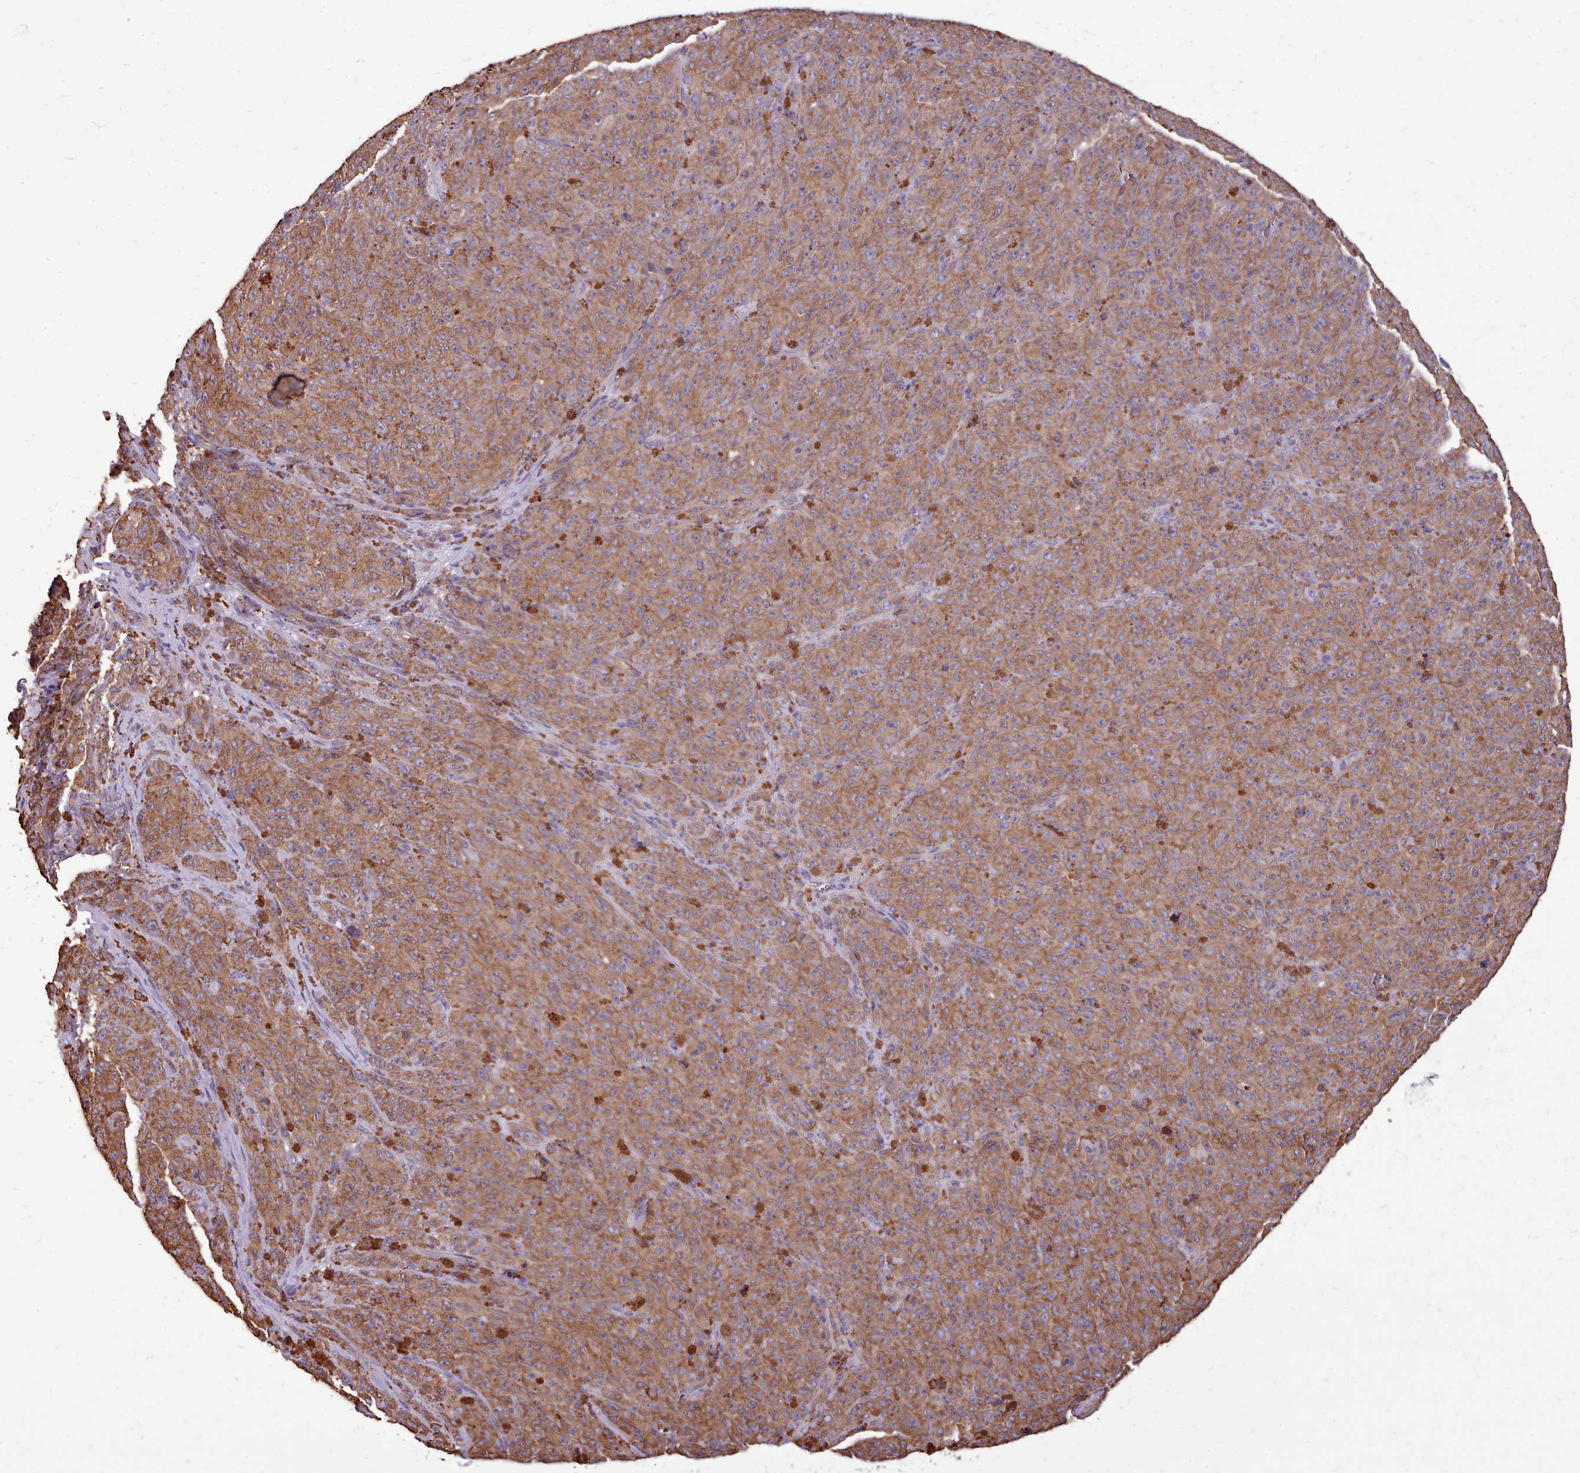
{"staining": {"intensity": "moderate", "quantity": ">75%", "location": "cytoplasmic/membranous"}, "tissue": "melanoma", "cell_type": "Tumor cells", "image_type": "cancer", "snomed": [{"axis": "morphology", "description": "Malignant melanoma, NOS"}, {"axis": "topography", "description": "Skin"}], "caption": "DAB (3,3'-diaminobenzidine) immunohistochemical staining of human malignant melanoma exhibits moderate cytoplasmic/membranous protein expression in approximately >75% of tumor cells.", "gene": "PACSIN3", "patient": {"sex": "female", "age": 82}}